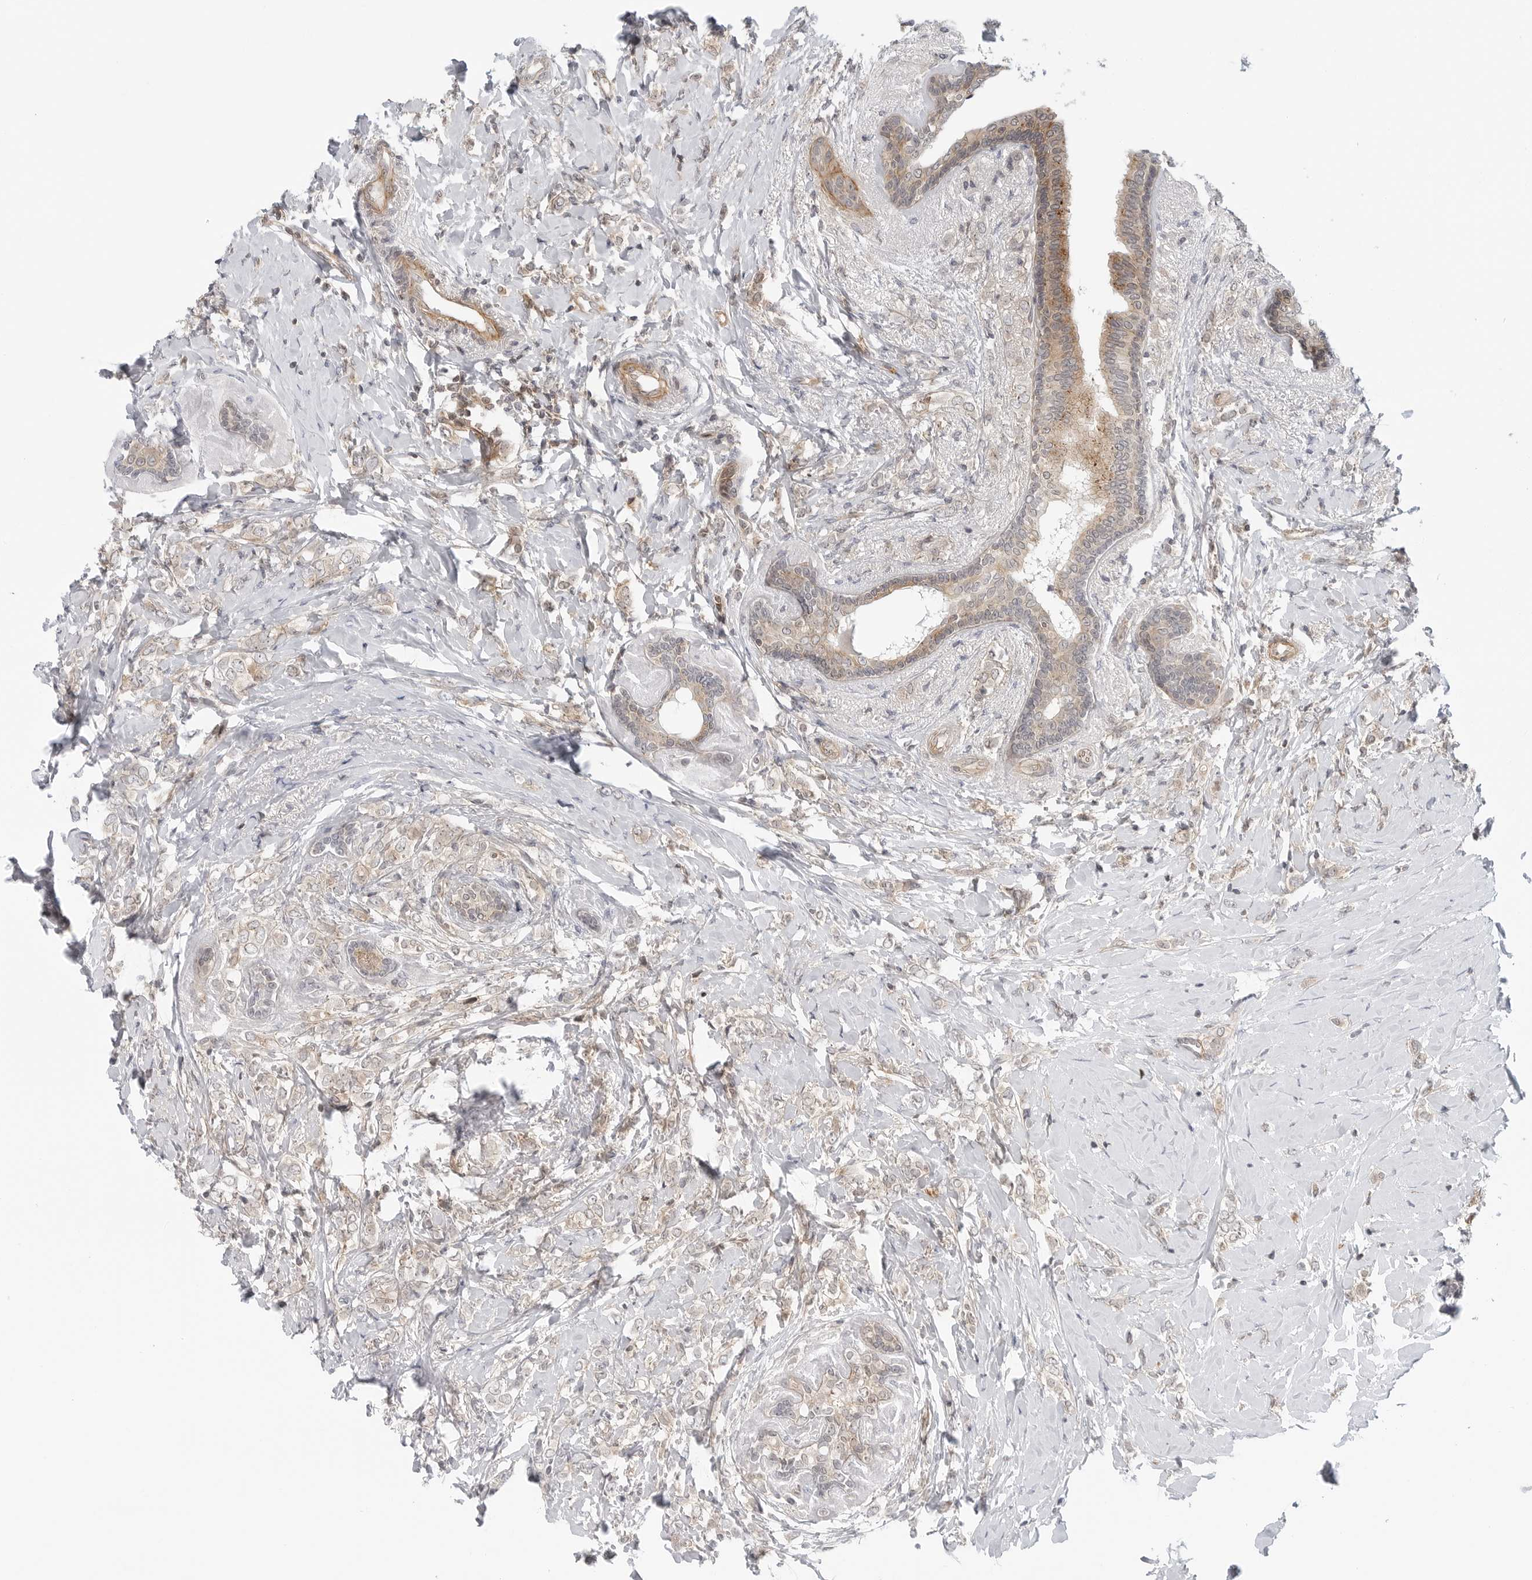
{"staining": {"intensity": "negative", "quantity": "none", "location": "none"}, "tissue": "breast cancer", "cell_type": "Tumor cells", "image_type": "cancer", "snomed": [{"axis": "morphology", "description": "Normal tissue, NOS"}, {"axis": "morphology", "description": "Lobular carcinoma"}, {"axis": "topography", "description": "Breast"}], "caption": "The photomicrograph exhibits no staining of tumor cells in breast lobular carcinoma.", "gene": "STXBP3", "patient": {"sex": "female", "age": 47}}